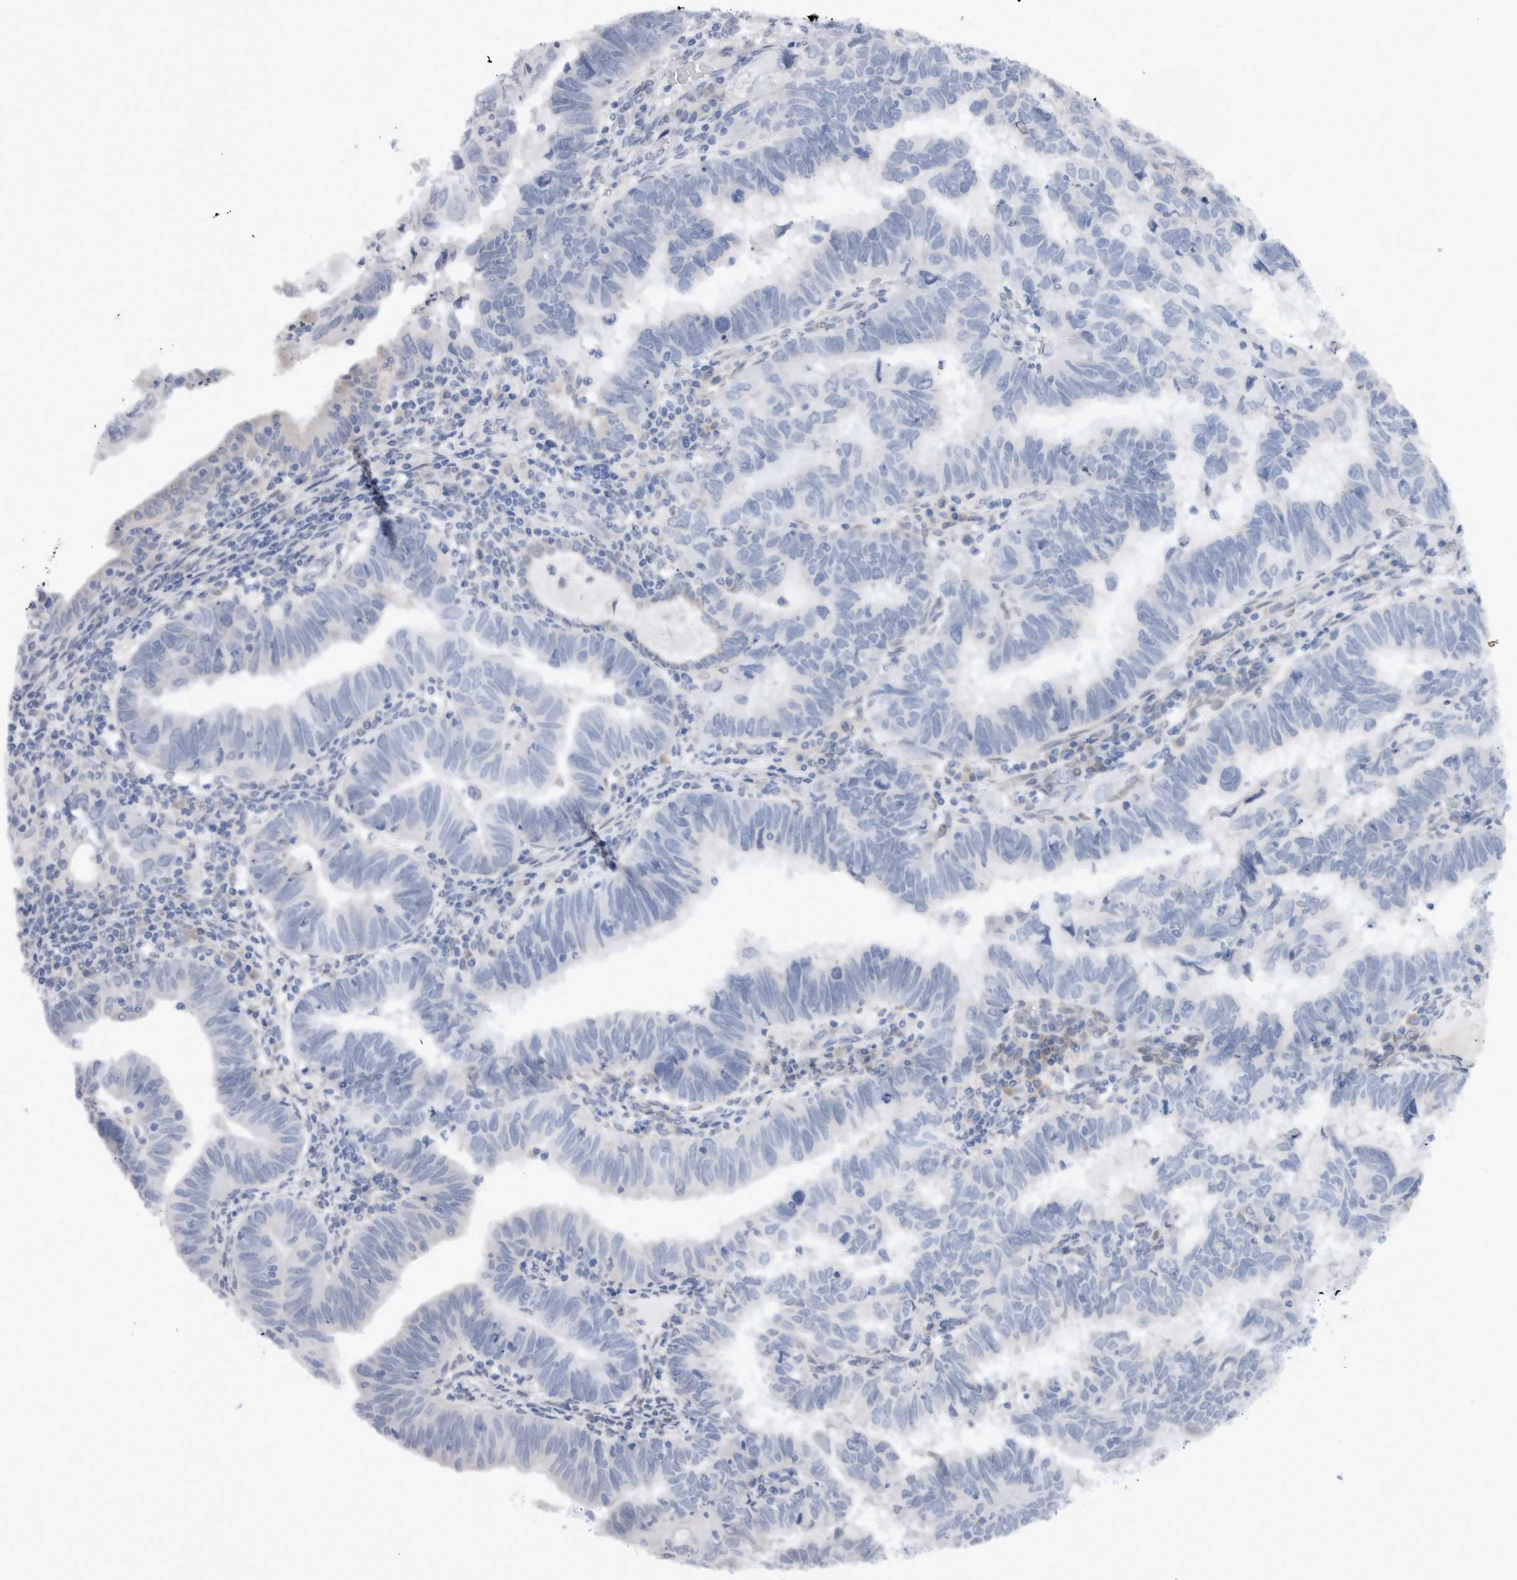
{"staining": {"intensity": "negative", "quantity": "none", "location": "none"}, "tissue": "endometrial cancer", "cell_type": "Tumor cells", "image_type": "cancer", "snomed": [{"axis": "morphology", "description": "Adenocarcinoma, NOS"}, {"axis": "topography", "description": "Uterus"}], "caption": "A photomicrograph of endometrial cancer stained for a protein reveals no brown staining in tumor cells.", "gene": "VCPIP1", "patient": {"sex": "female", "age": 77}}